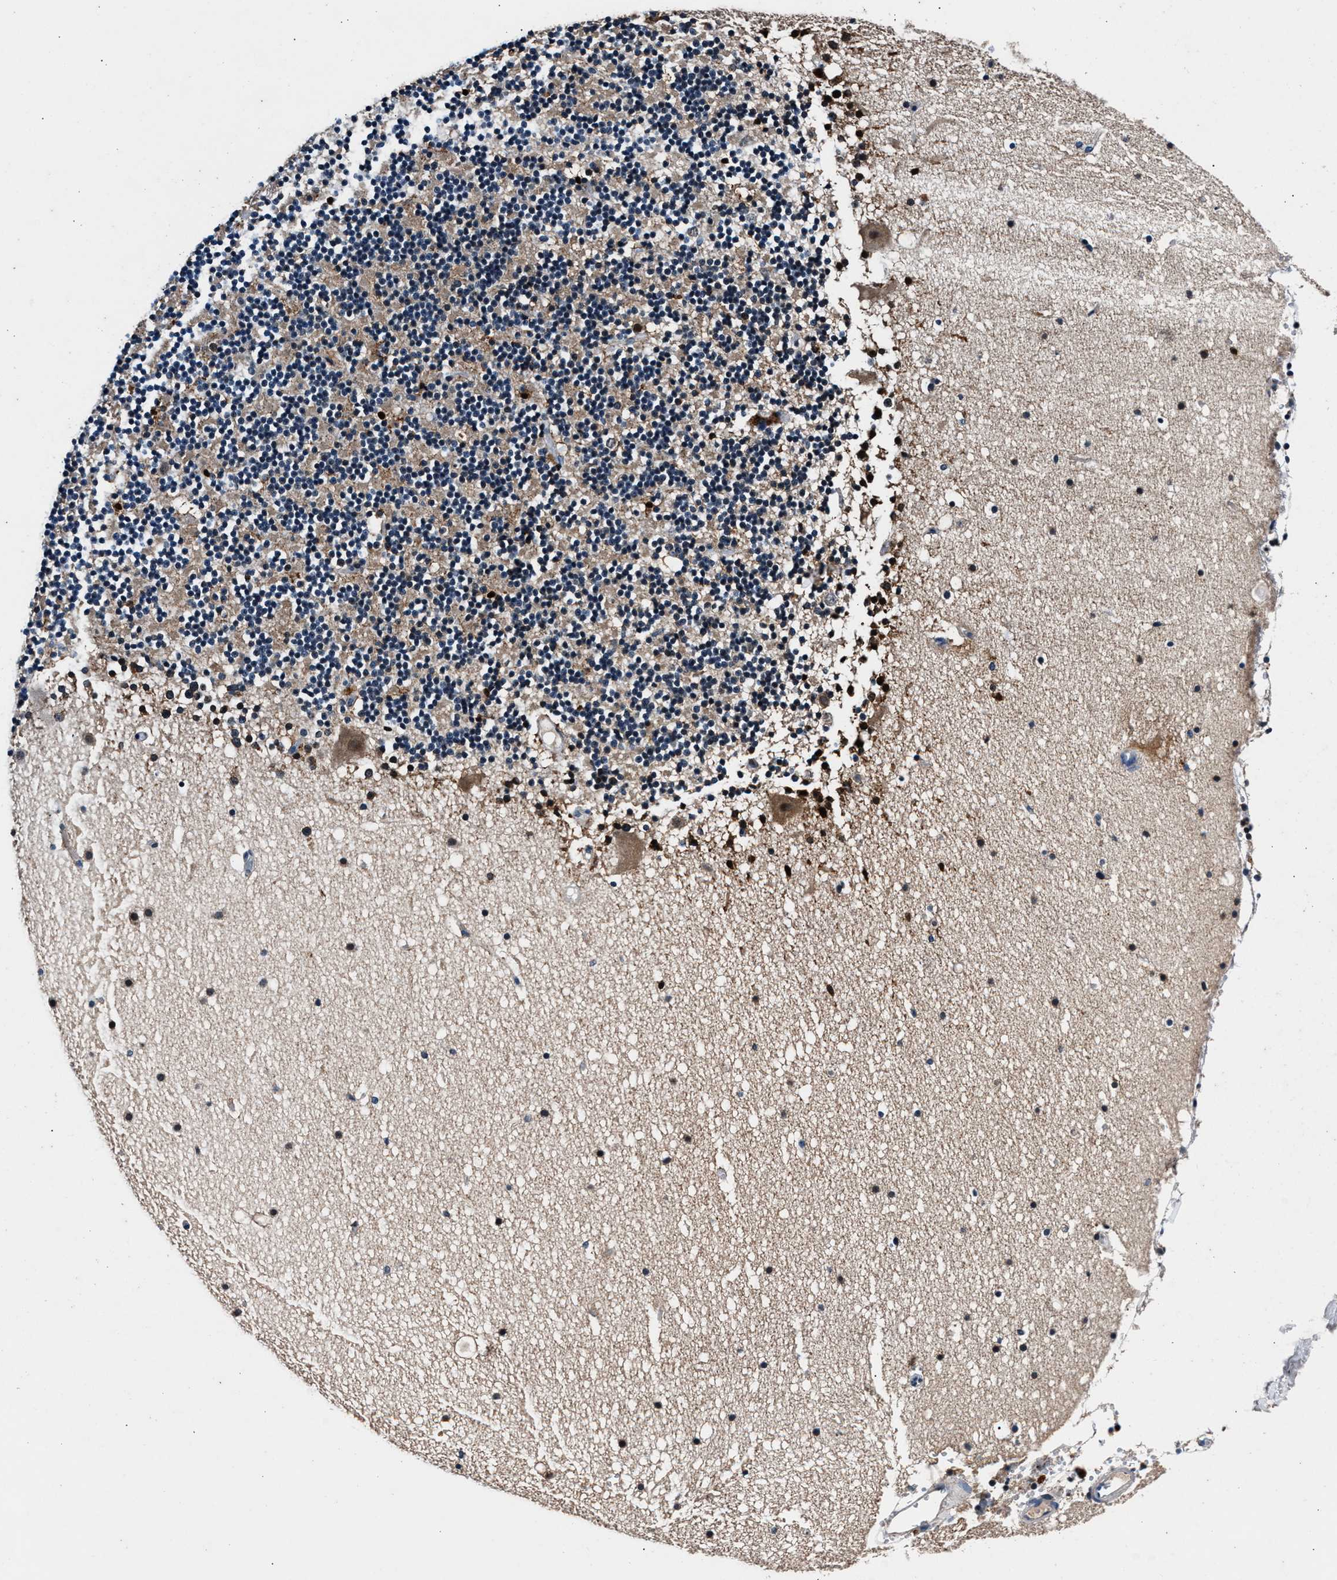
{"staining": {"intensity": "negative", "quantity": "none", "location": "none"}, "tissue": "cerebellum", "cell_type": "Cells in granular layer", "image_type": "normal", "snomed": [{"axis": "morphology", "description": "Normal tissue, NOS"}, {"axis": "topography", "description": "Cerebellum"}], "caption": "Protein analysis of unremarkable cerebellum displays no significant staining in cells in granular layer.", "gene": "DENND6B", "patient": {"sex": "male", "age": 57}}